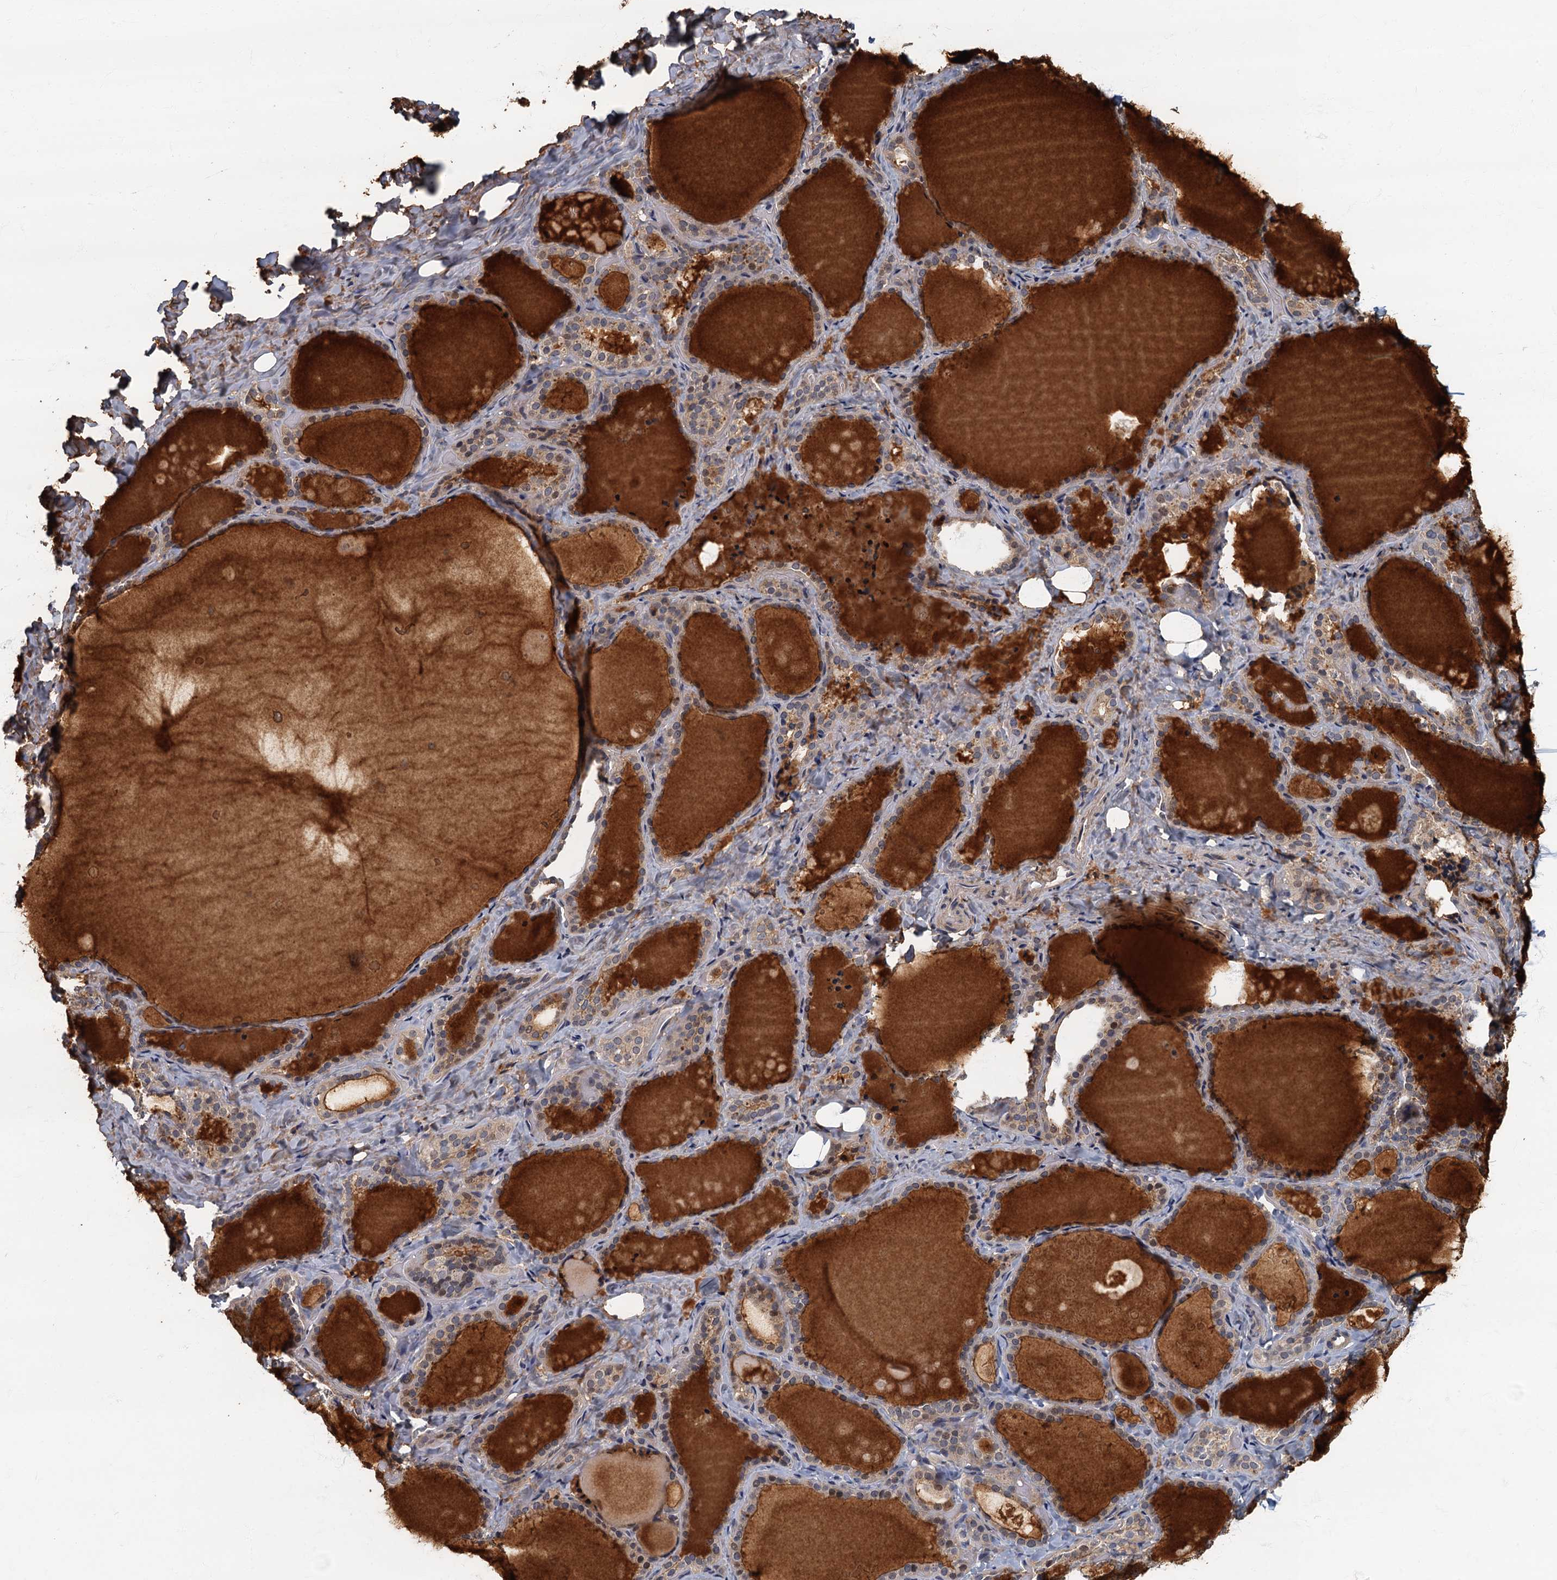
{"staining": {"intensity": "moderate", "quantity": "25%-75%", "location": "cytoplasmic/membranous"}, "tissue": "thyroid gland", "cell_type": "Glandular cells", "image_type": "normal", "snomed": [{"axis": "morphology", "description": "Normal tissue, NOS"}, {"axis": "topography", "description": "Thyroid gland"}], "caption": "Immunohistochemistry histopathology image of benign thyroid gland: thyroid gland stained using immunohistochemistry shows medium levels of moderate protein expression localized specifically in the cytoplasmic/membranous of glandular cells, appearing as a cytoplasmic/membranous brown color.", "gene": "CKAP2L", "patient": {"sex": "female", "age": 44}}